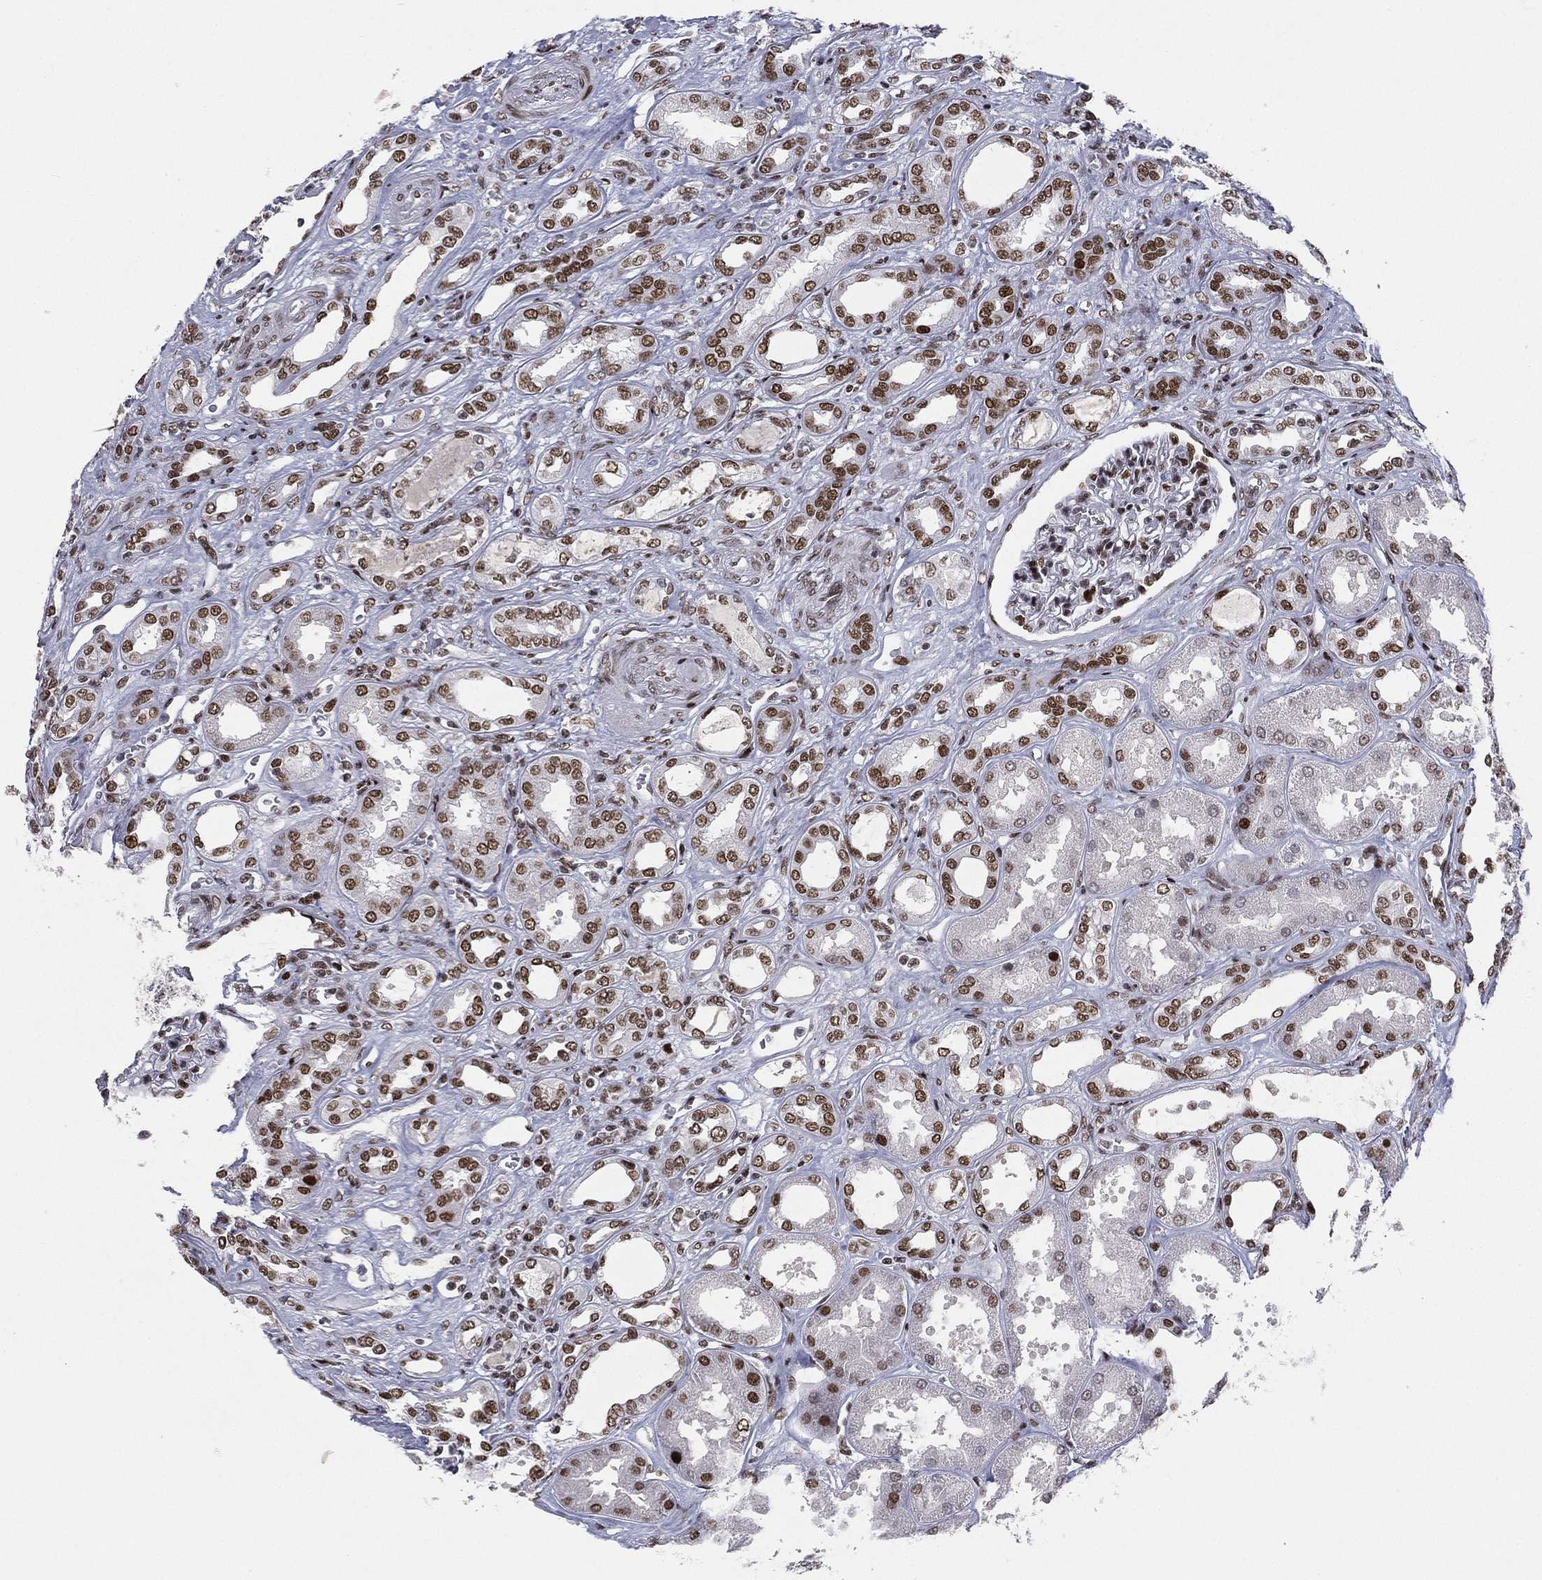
{"staining": {"intensity": "moderate", "quantity": ">75%", "location": "nuclear"}, "tissue": "renal cancer", "cell_type": "Tumor cells", "image_type": "cancer", "snomed": [{"axis": "morphology", "description": "Adenocarcinoma, NOS"}, {"axis": "topography", "description": "Kidney"}], "caption": "A photomicrograph of renal cancer (adenocarcinoma) stained for a protein demonstrates moderate nuclear brown staining in tumor cells. (brown staining indicates protein expression, while blue staining denotes nuclei).", "gene": "RTF1", "patient": {"sex": "male", "age": 63}}